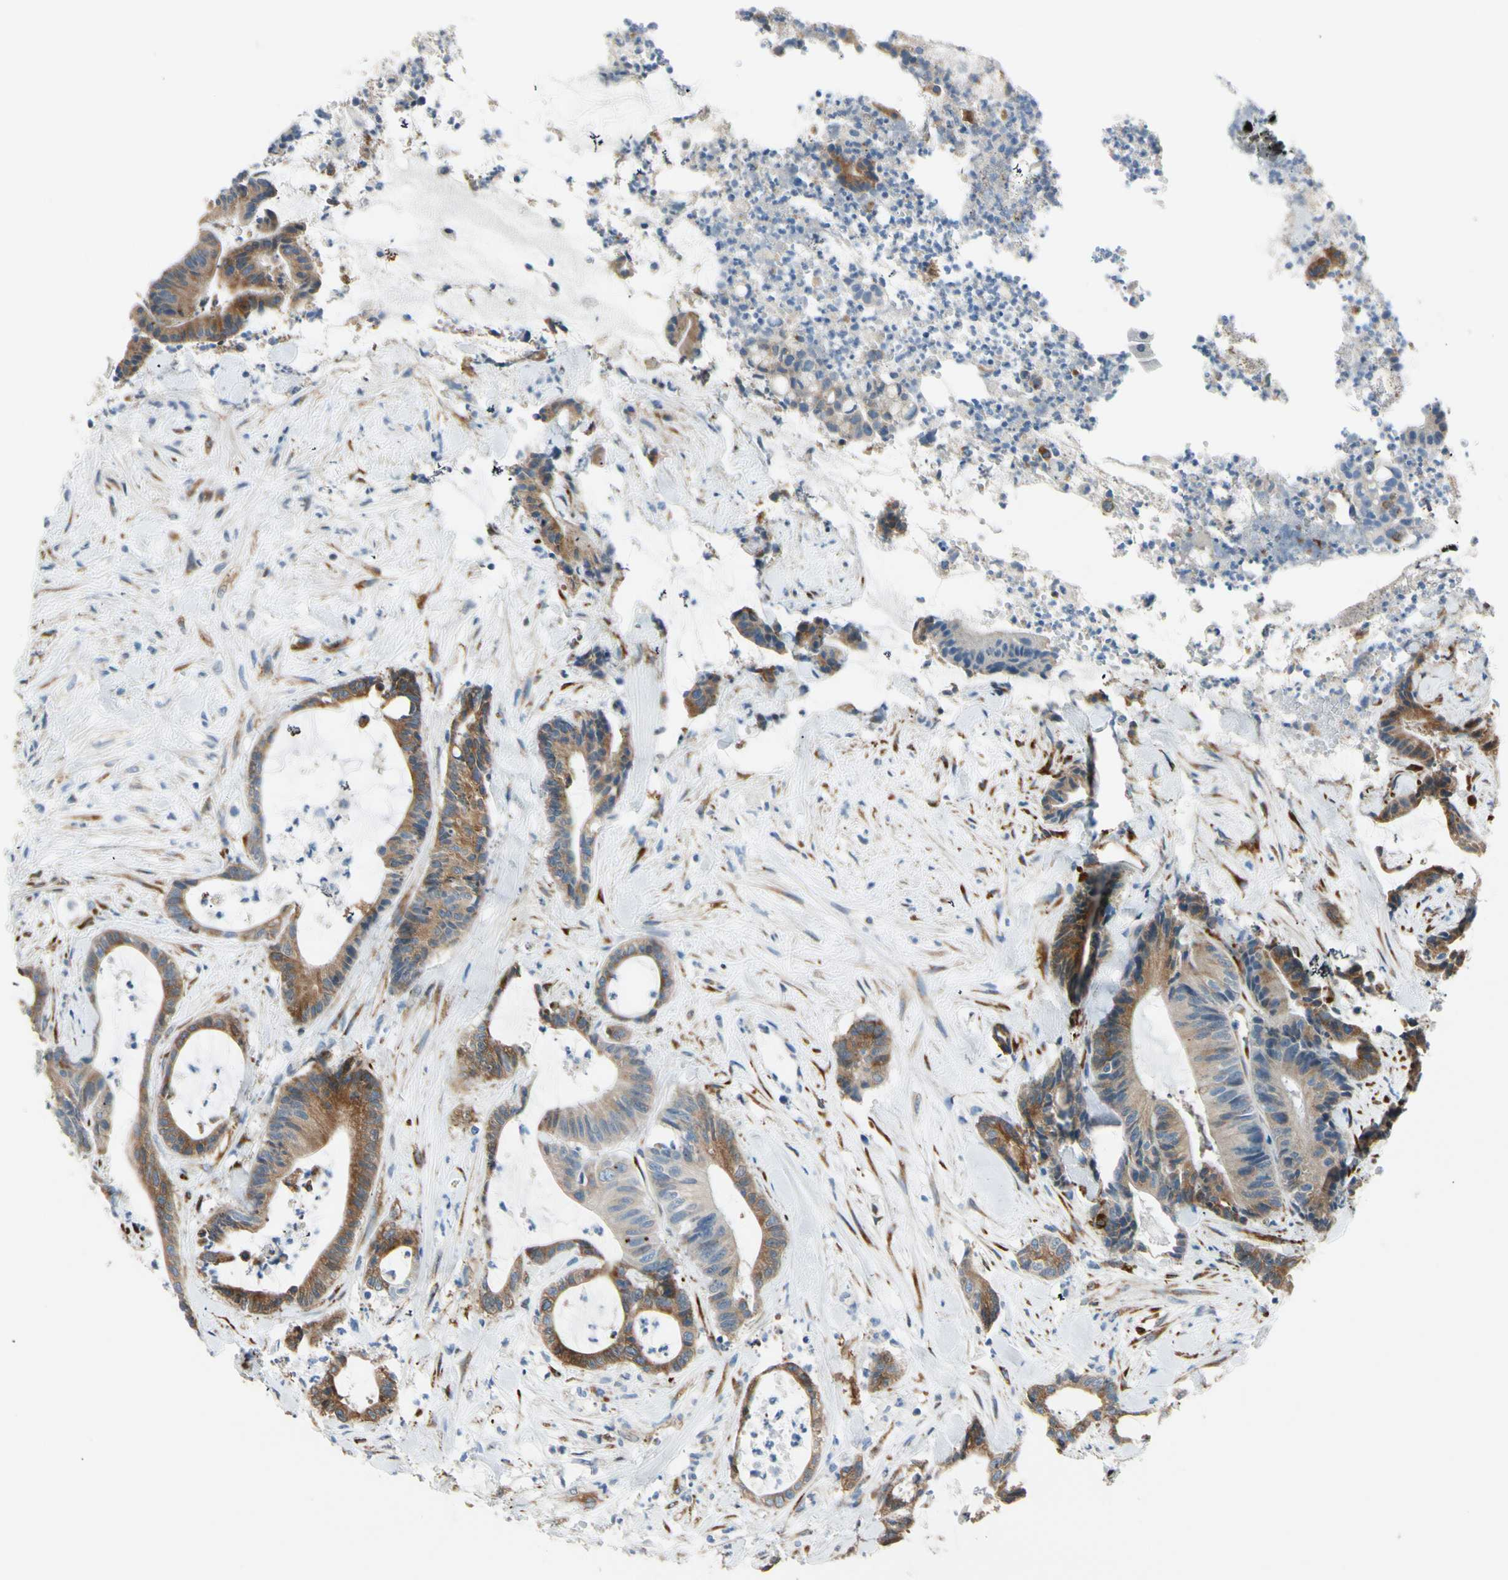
{"staining": {"intensity": "moderate", "quantity": ">75%", "location": "cytoplasmic/membranous"}, "tissue": "colorectal cancer", "cell_type": "Tumor cells", "image_type": "cancer", "snomed": [{"axis": "morphology", "description": "Adenocarcinoma, NOS"}, {"axis": "topography", "description": "Colon"}], "caption": "The immunohistochemical stain labels moderate cytoplasmic/membranous staining in tumor cells of colorectal cancer (adenocarcinoma) tissue.", "gene": "FKBP7", "patient": {"sex": "female", "age": 84}}